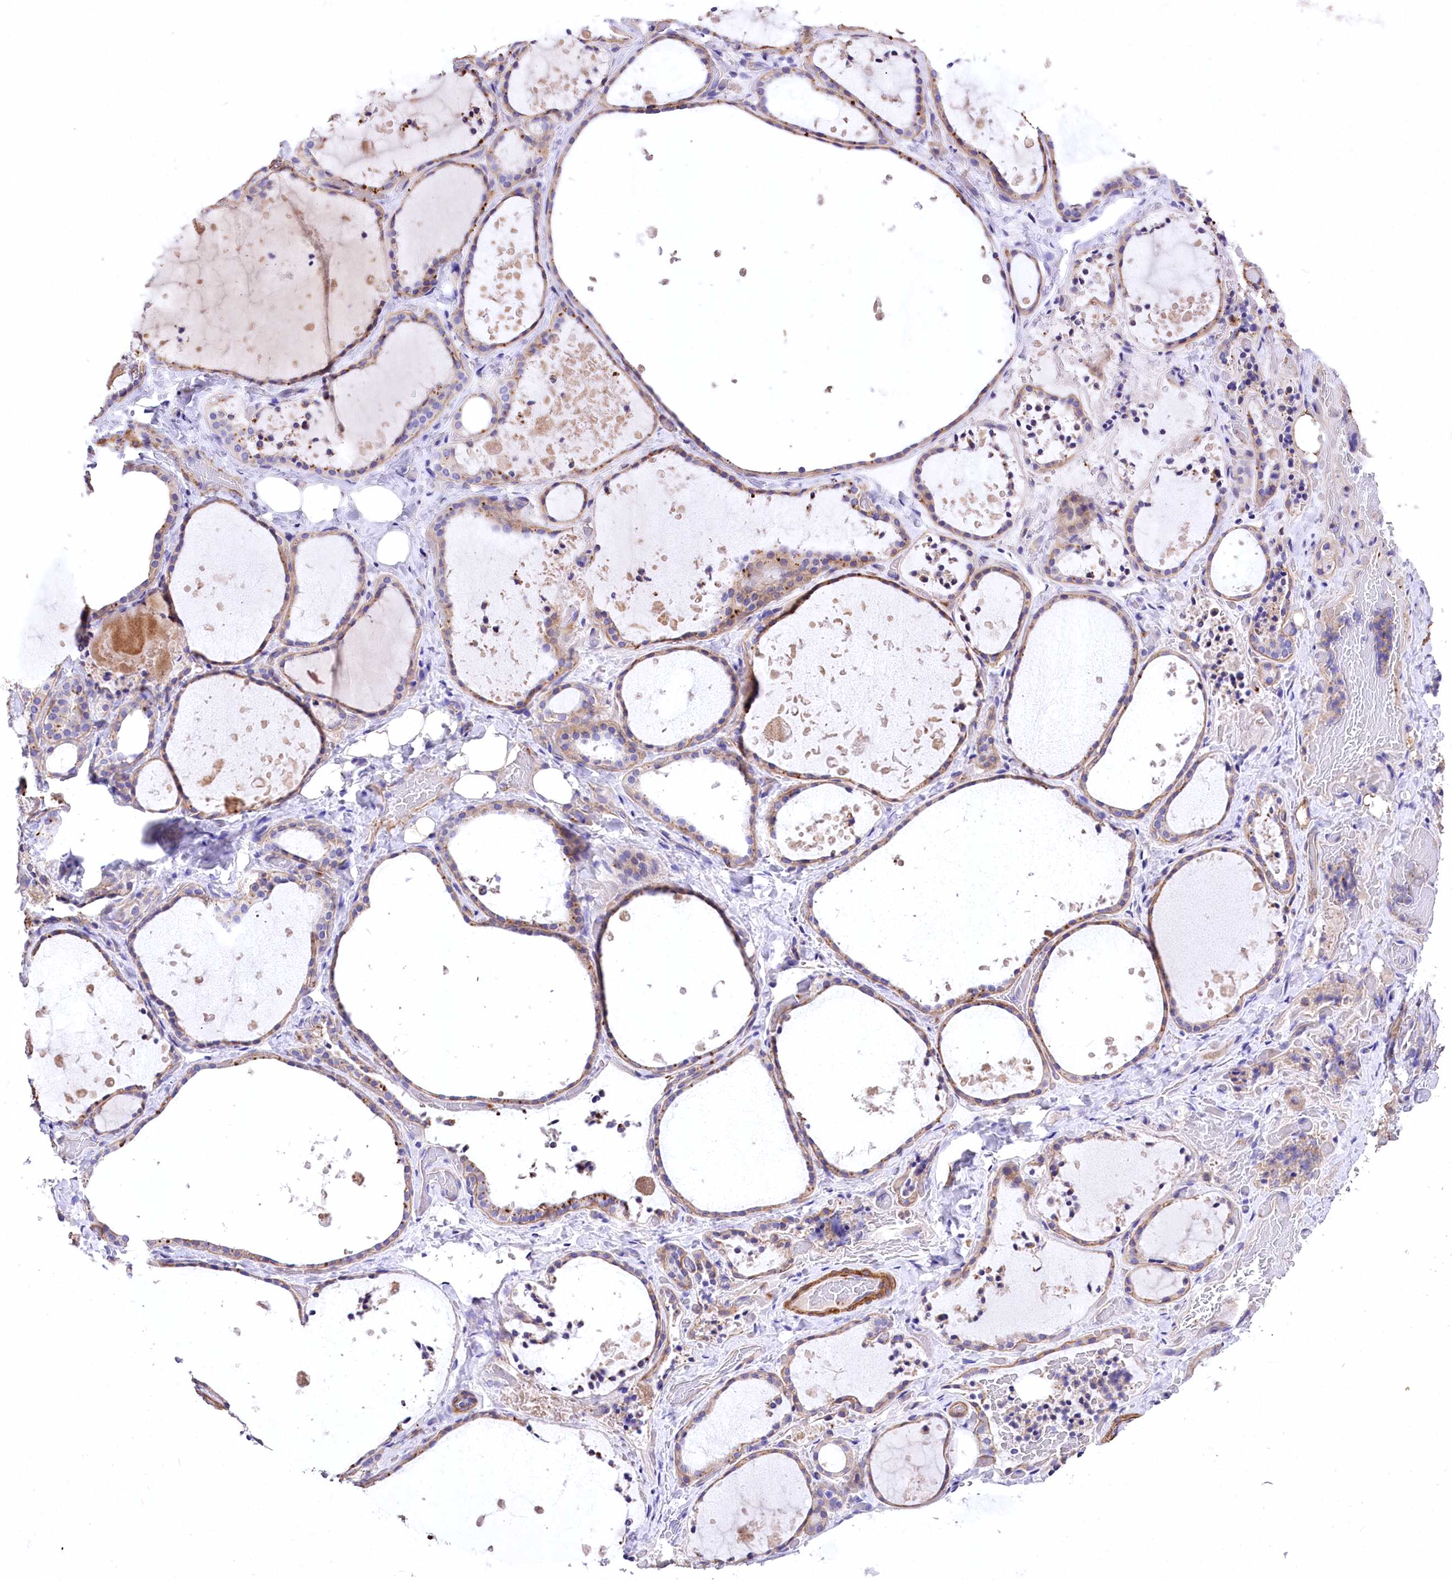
{"staining": {"intensity": "weak", "quantity": ">75%", "location": "cytoplasmic/membranous"}, "tissue": "thyroid gland", "cell_type": "Glandular cells", "image_type": "normal", "snomed": [{"axis": "morphology", "description": "Normal tissue, NOS"}, {"axis": "topography", "description": "Thyroid gland"}], "caption": "A low amount of weak cytoplasmic/membranous expression is seen in about >75% of glandular cells in benign thyroid gland.", "gene": "RDH16", "patient": {"sex": "female", "age": 44}}